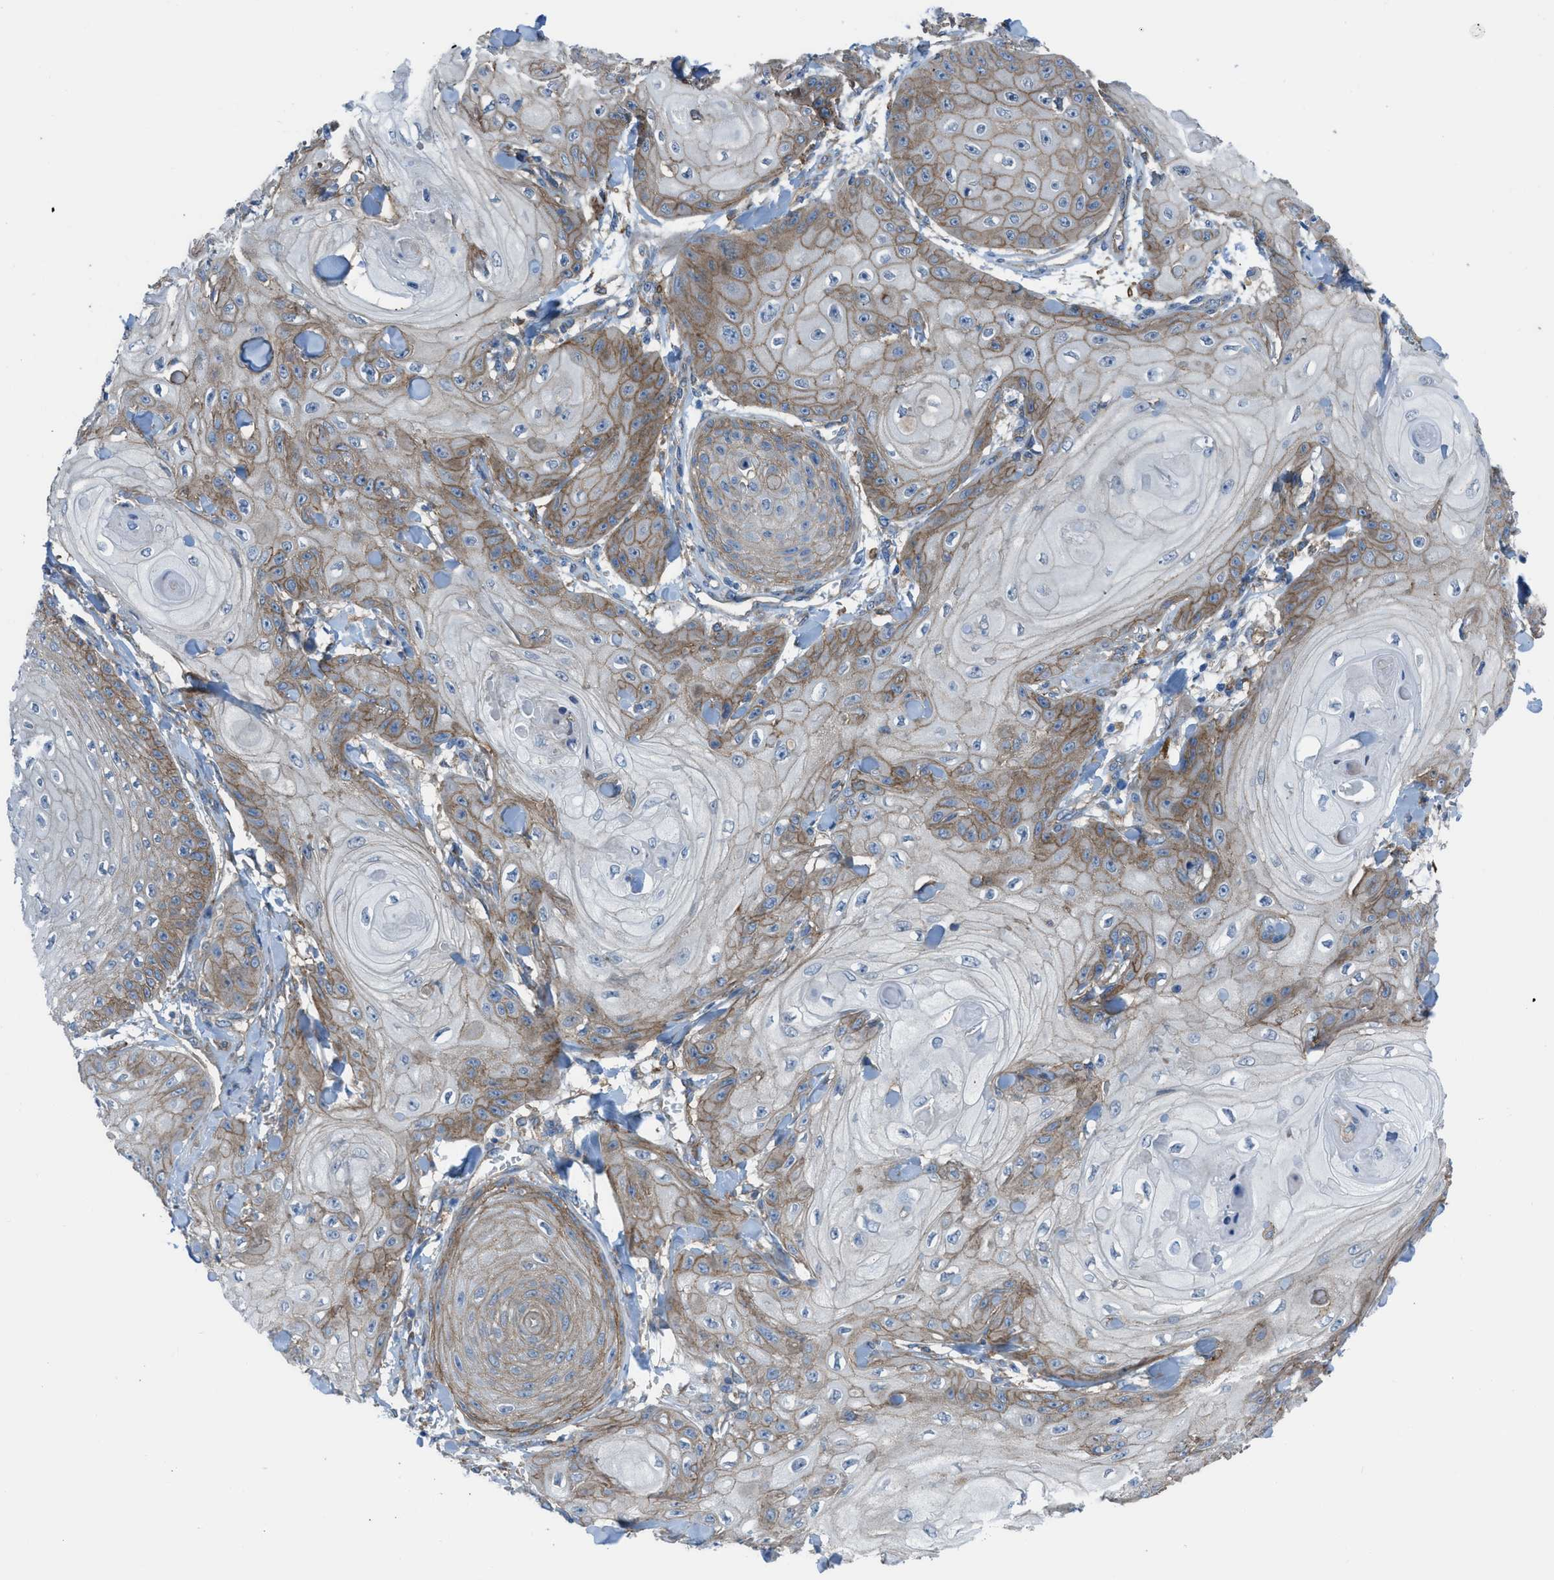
{"staining": {"intensity": "moderate", "quantity": ">75%", "location": "cytoplasmic/membranous"}, "tissue": "skin cancer", "cell_type": "Tumor cells", "image_type": "cancer", "snomed": [{"axis": "morphology", "description": "Squamous cell carcinoma, NOS"}, {"axis": "topography", "description": "Skin"}], "caption": "Immunohistochemistry histopathology image of human squamous cell carcinoma (skin) stained for a protein (brown), which exhibits medium levels of moderate cytoplasmic/membranous positivity in about >75% of tumor cells.", "gene": "EGFR", "patient": {"sex": "male", "age": 74}}